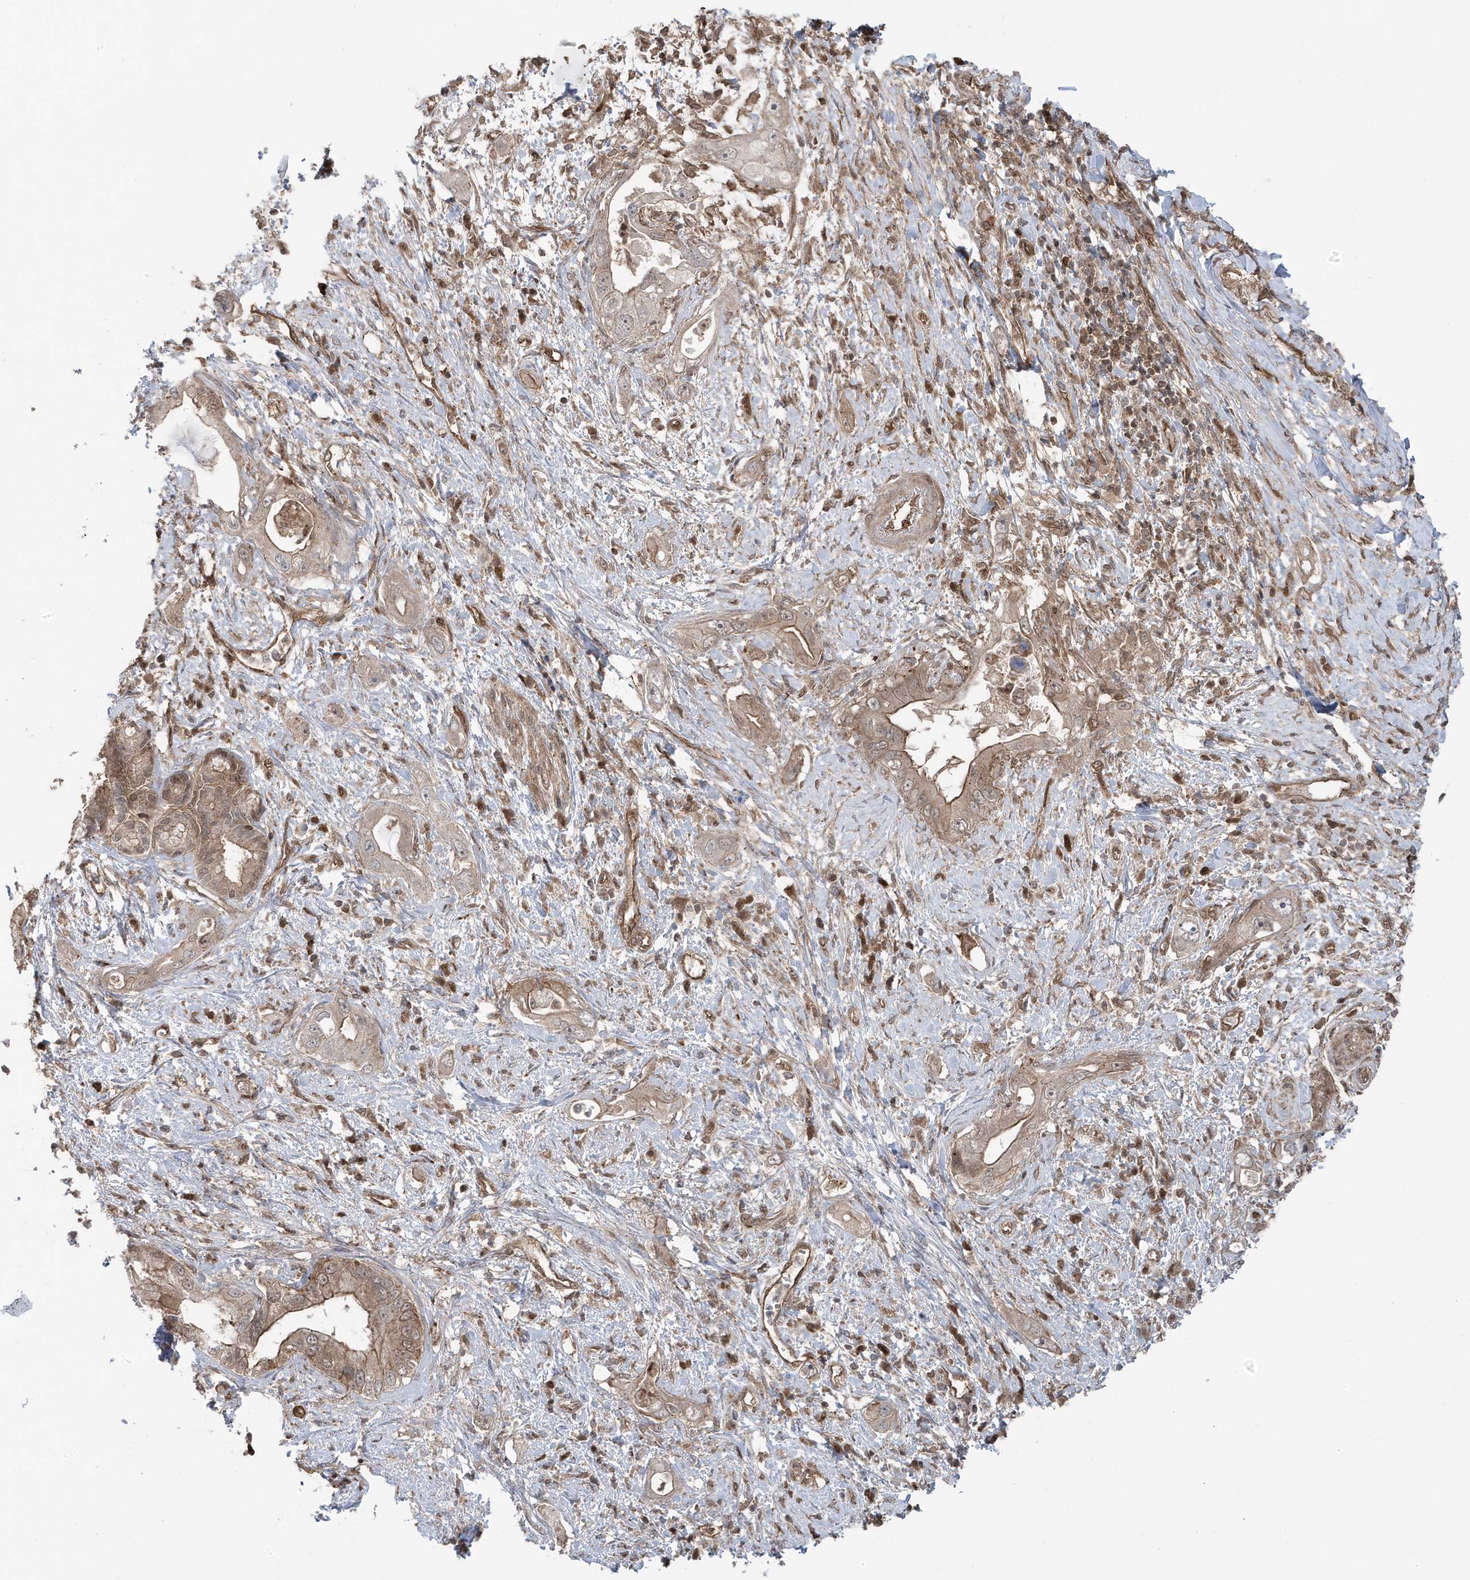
{"staining": {"intensity": "moderate", "quantity": "25%-75%", "location": "cytoplasmic/membranous"}, "tissue": "pancreatic cancer", "cell_type": "Tumor cells", "image_type": "cancer", "snomed": [{"axis": "morphology", "description": "Inflammation, NOS"}, {"axis": "morphology", "description": "Adenocarcinoma, NOS"}, {"axis": "topography", "description": "Pancreas"}], "caption": "The histopathology image shows staining of adenocarcinoma (pancreatic), revealing moderate cytoplasmic/membranous protein staining (brown color) within tumor cells.", "gene": "MAPK1IP1L", "patient": {"sex": "female", "age": 56}}